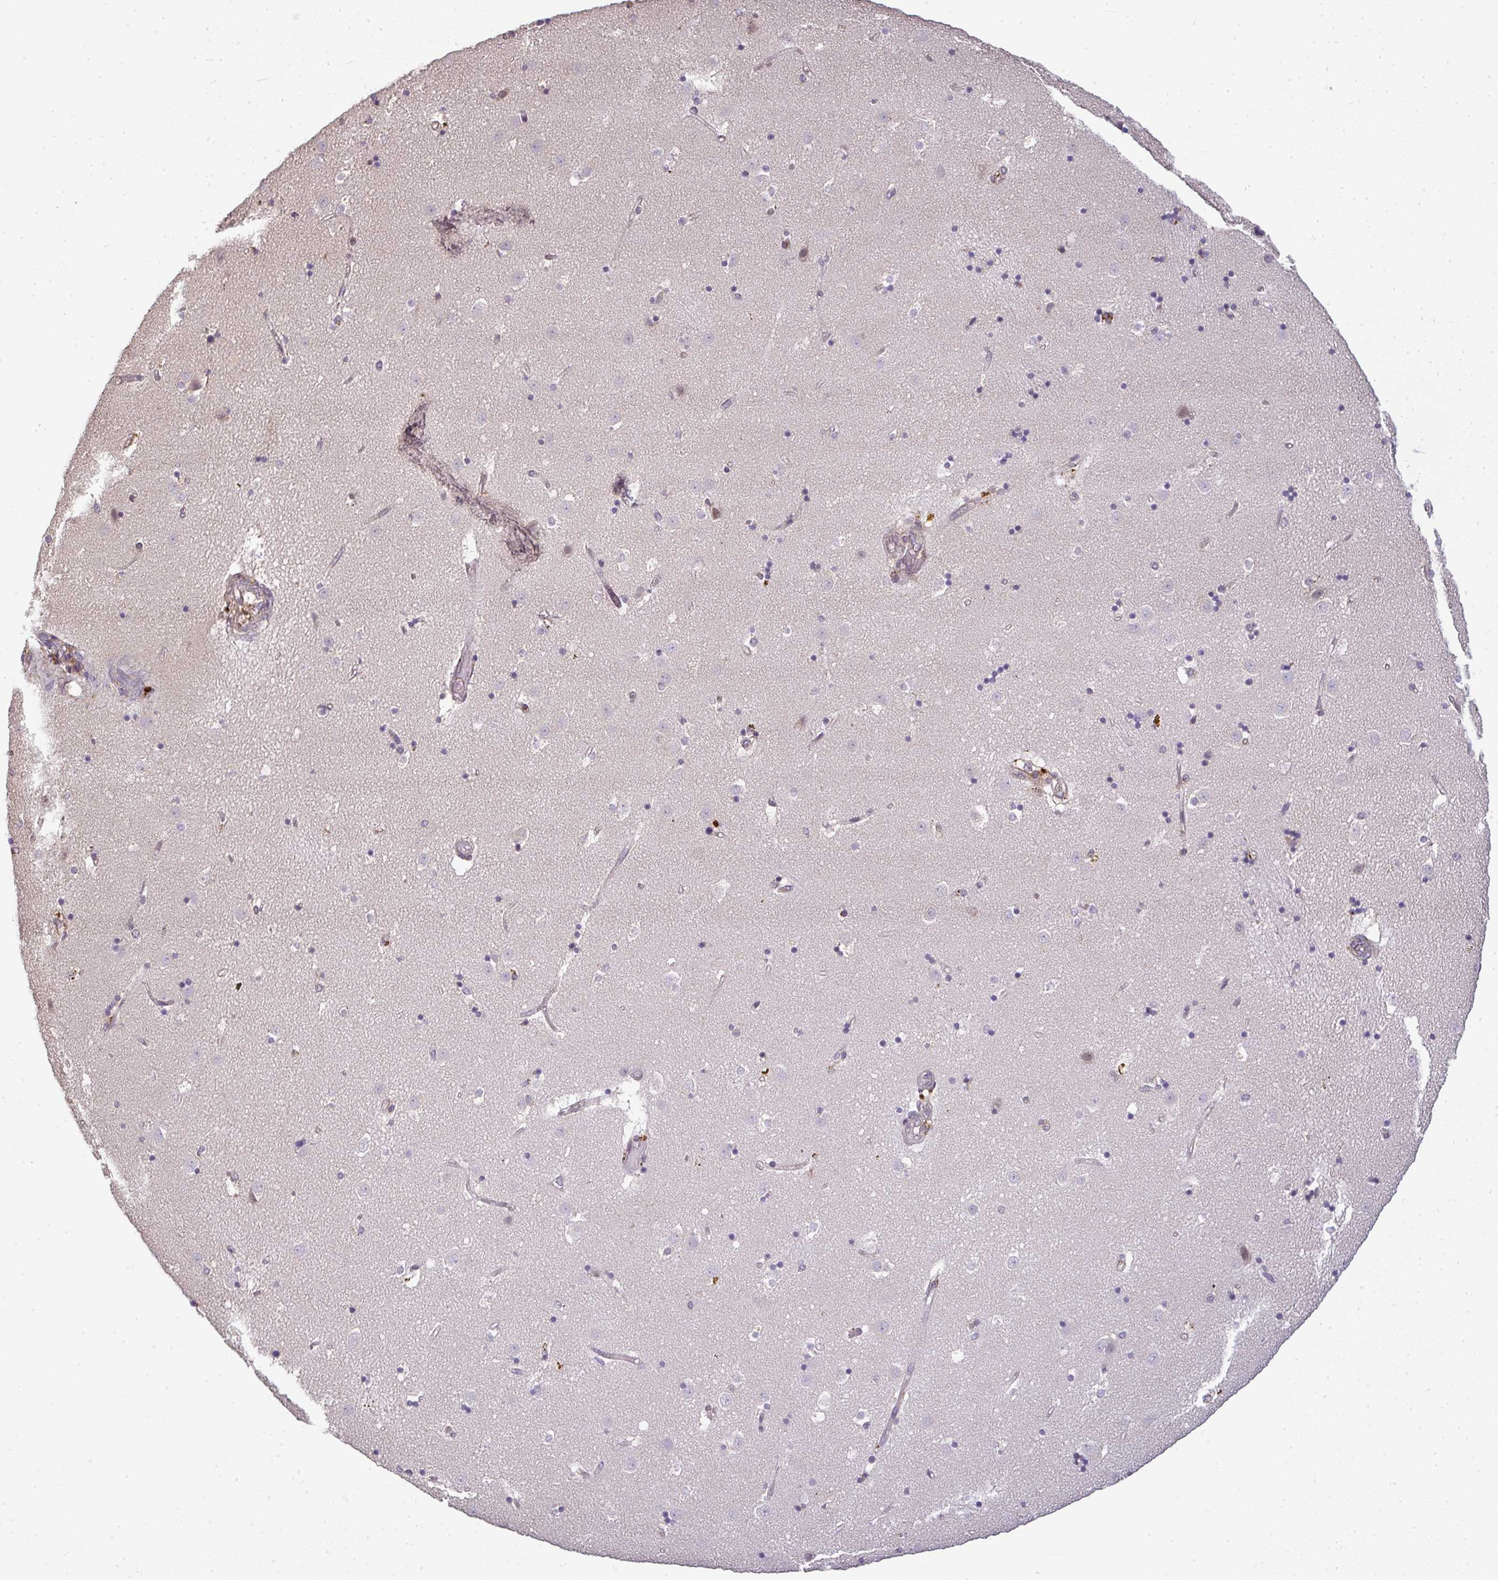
{"staining": {"intensity": "negative", "quantity": "none", "location": "none"}, "tissue": "caudate", "cell_type": "Glial cells", "image_type": "normal", "snomed": [{"axis": "morphology", "description": "Normal tissue, NOS"}, {"axis": "topography", "description": "Lateral ventricle wall"}], "caption": "The histopathology image shows no staining of glial cells in benign caudate. Nuclei are stained in blue.", "gene": "CXCR1", "patient": {"sex": "male", "age": 58}}